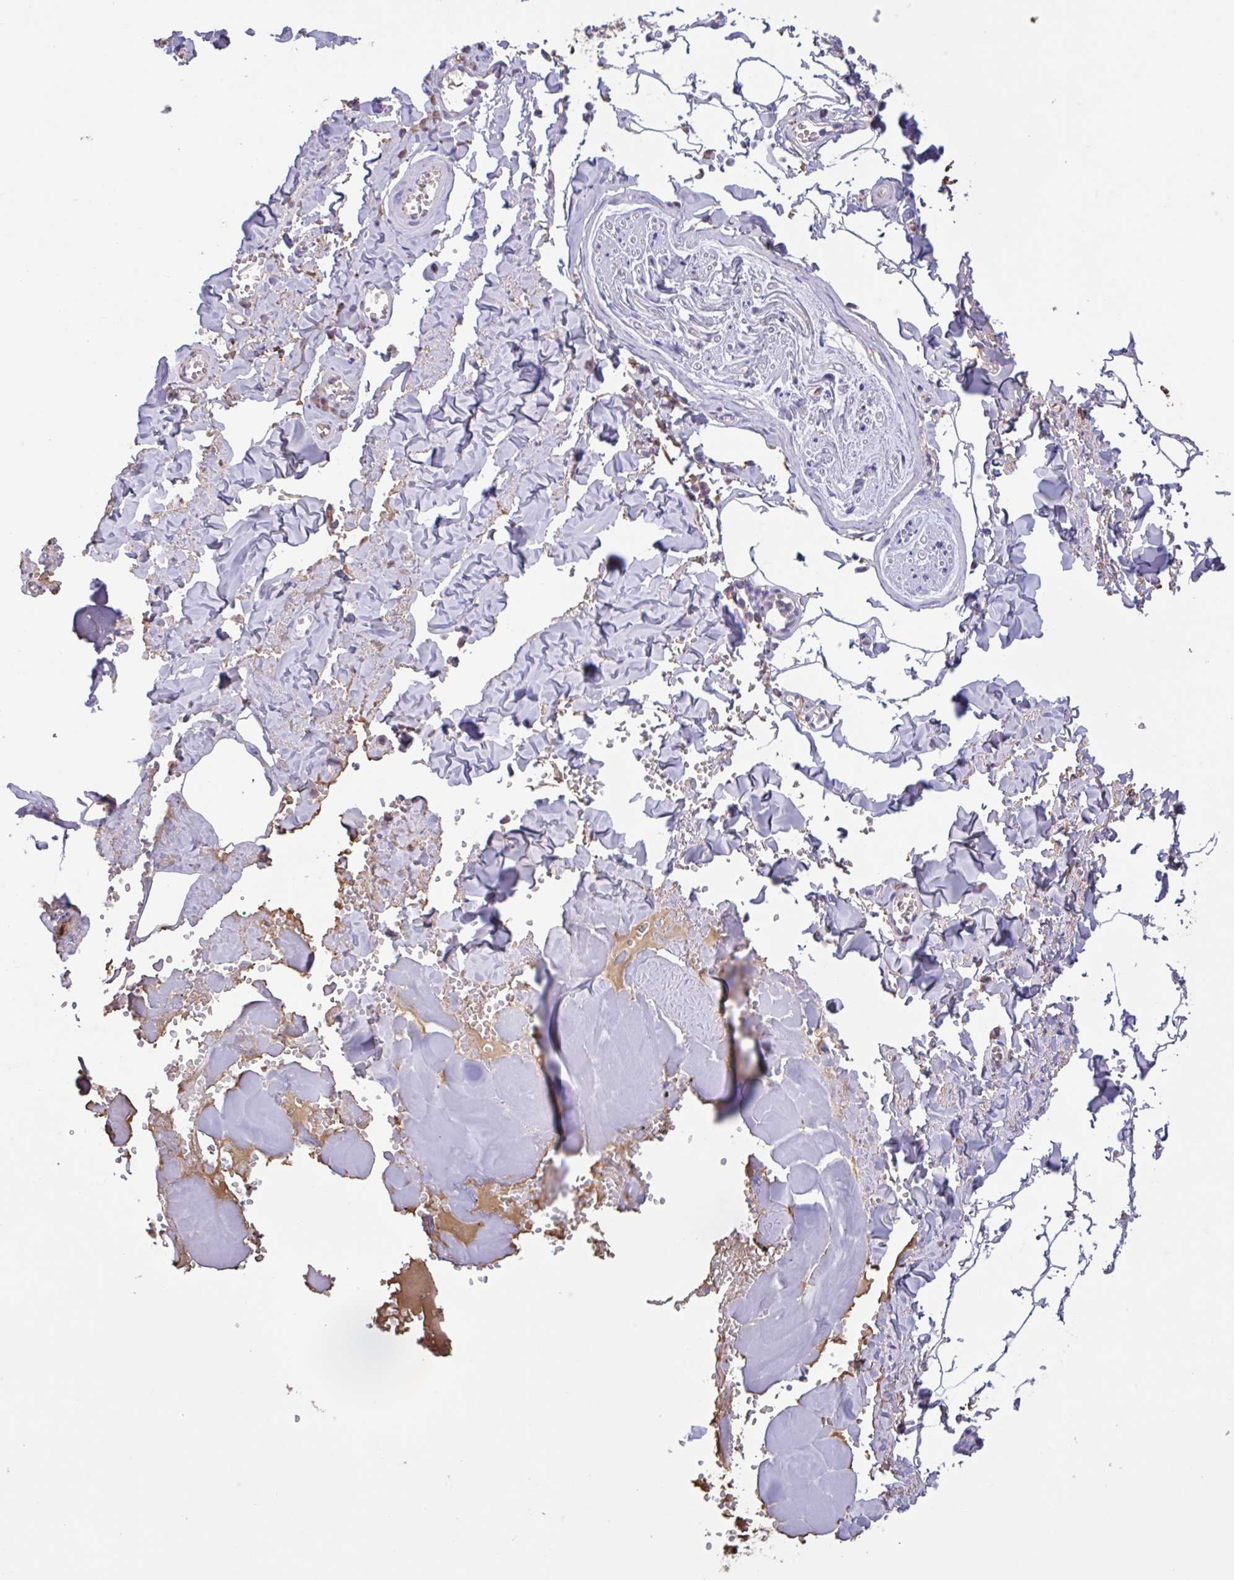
{"staining": {"intensity": "negative", "quantity": "none", "location": "none"}, "tissue": "adipose tissue", "cell_type": "Adipocytes", "image_type": "normal", "snomed": [{"axis": "morphology", "description": "Normal tissue, NOS"}, {"axis": "topography", "description": "Vulva"}, {"axis": "topography", "description": "Peripheral nerve tissue"}], "caption": "Immunohistochemistry (IHC) photomicrograph of benign adipose tissue: adipose tissue stained with DAB shows no significant protein staining in adipocytes. (Immunohistochemistry, brightfield microscopy, high magnification).", "gene": "LARGE2", "patient": {"sex": "female", "age": 66}}